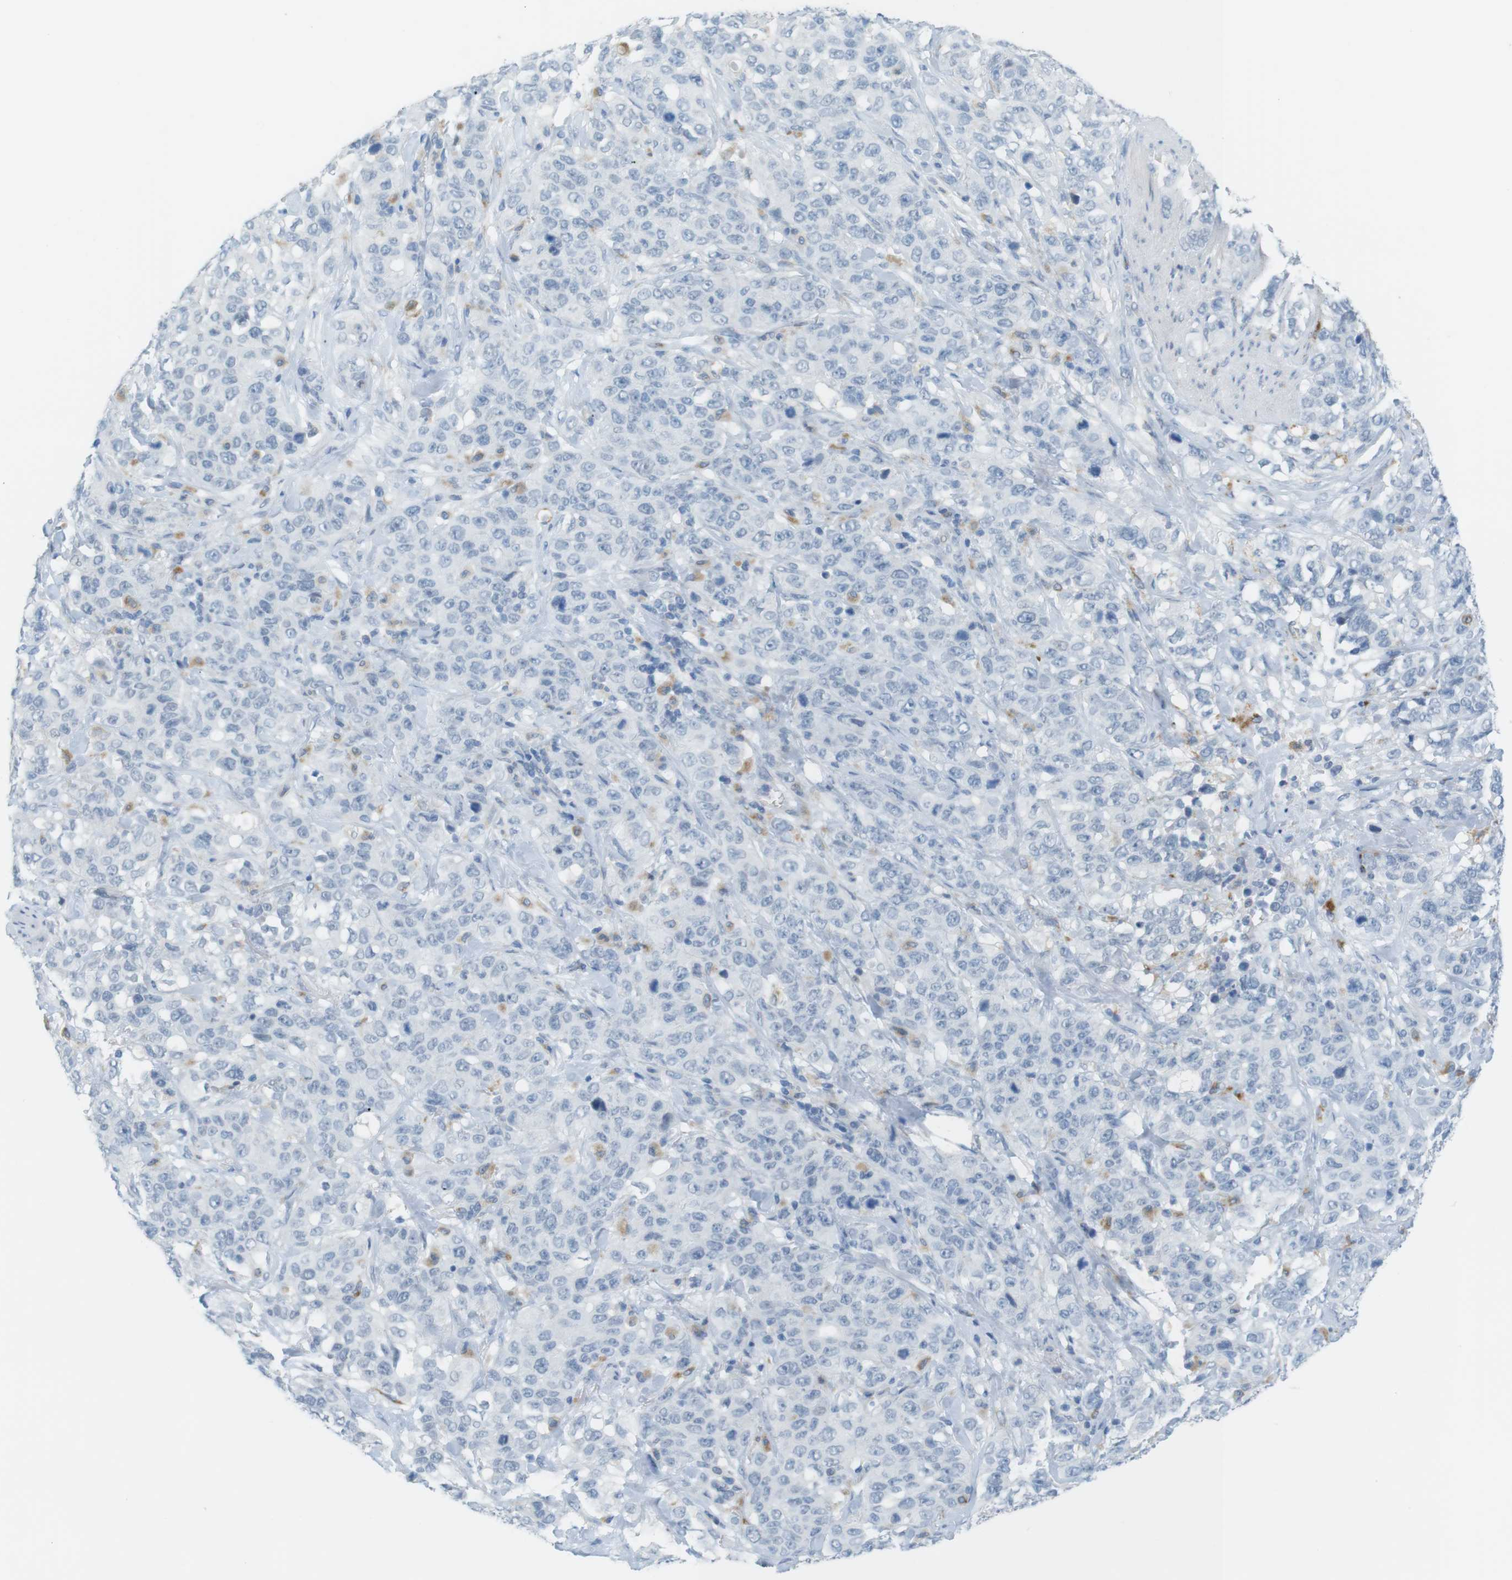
{"staining": {"intensity": "negative", "quantity": "none", "location": "none"}, "tissue": "stomach cancer", "cell_type": "Tumor cells", "image_type": "cancer", "snomed": [{"axis": "morphology", "description": "Adenocarcinoma, NOS"}, {"axis": "topography", "description": "Stomach"}], "caption": "This is an immunohistochemistry (IHC) histopathology image of stomach adenocarcinoma. There is no positivity in tumor cells.", "gene": "YIPF1", "patient": {"sex": "male", "age": 48}}